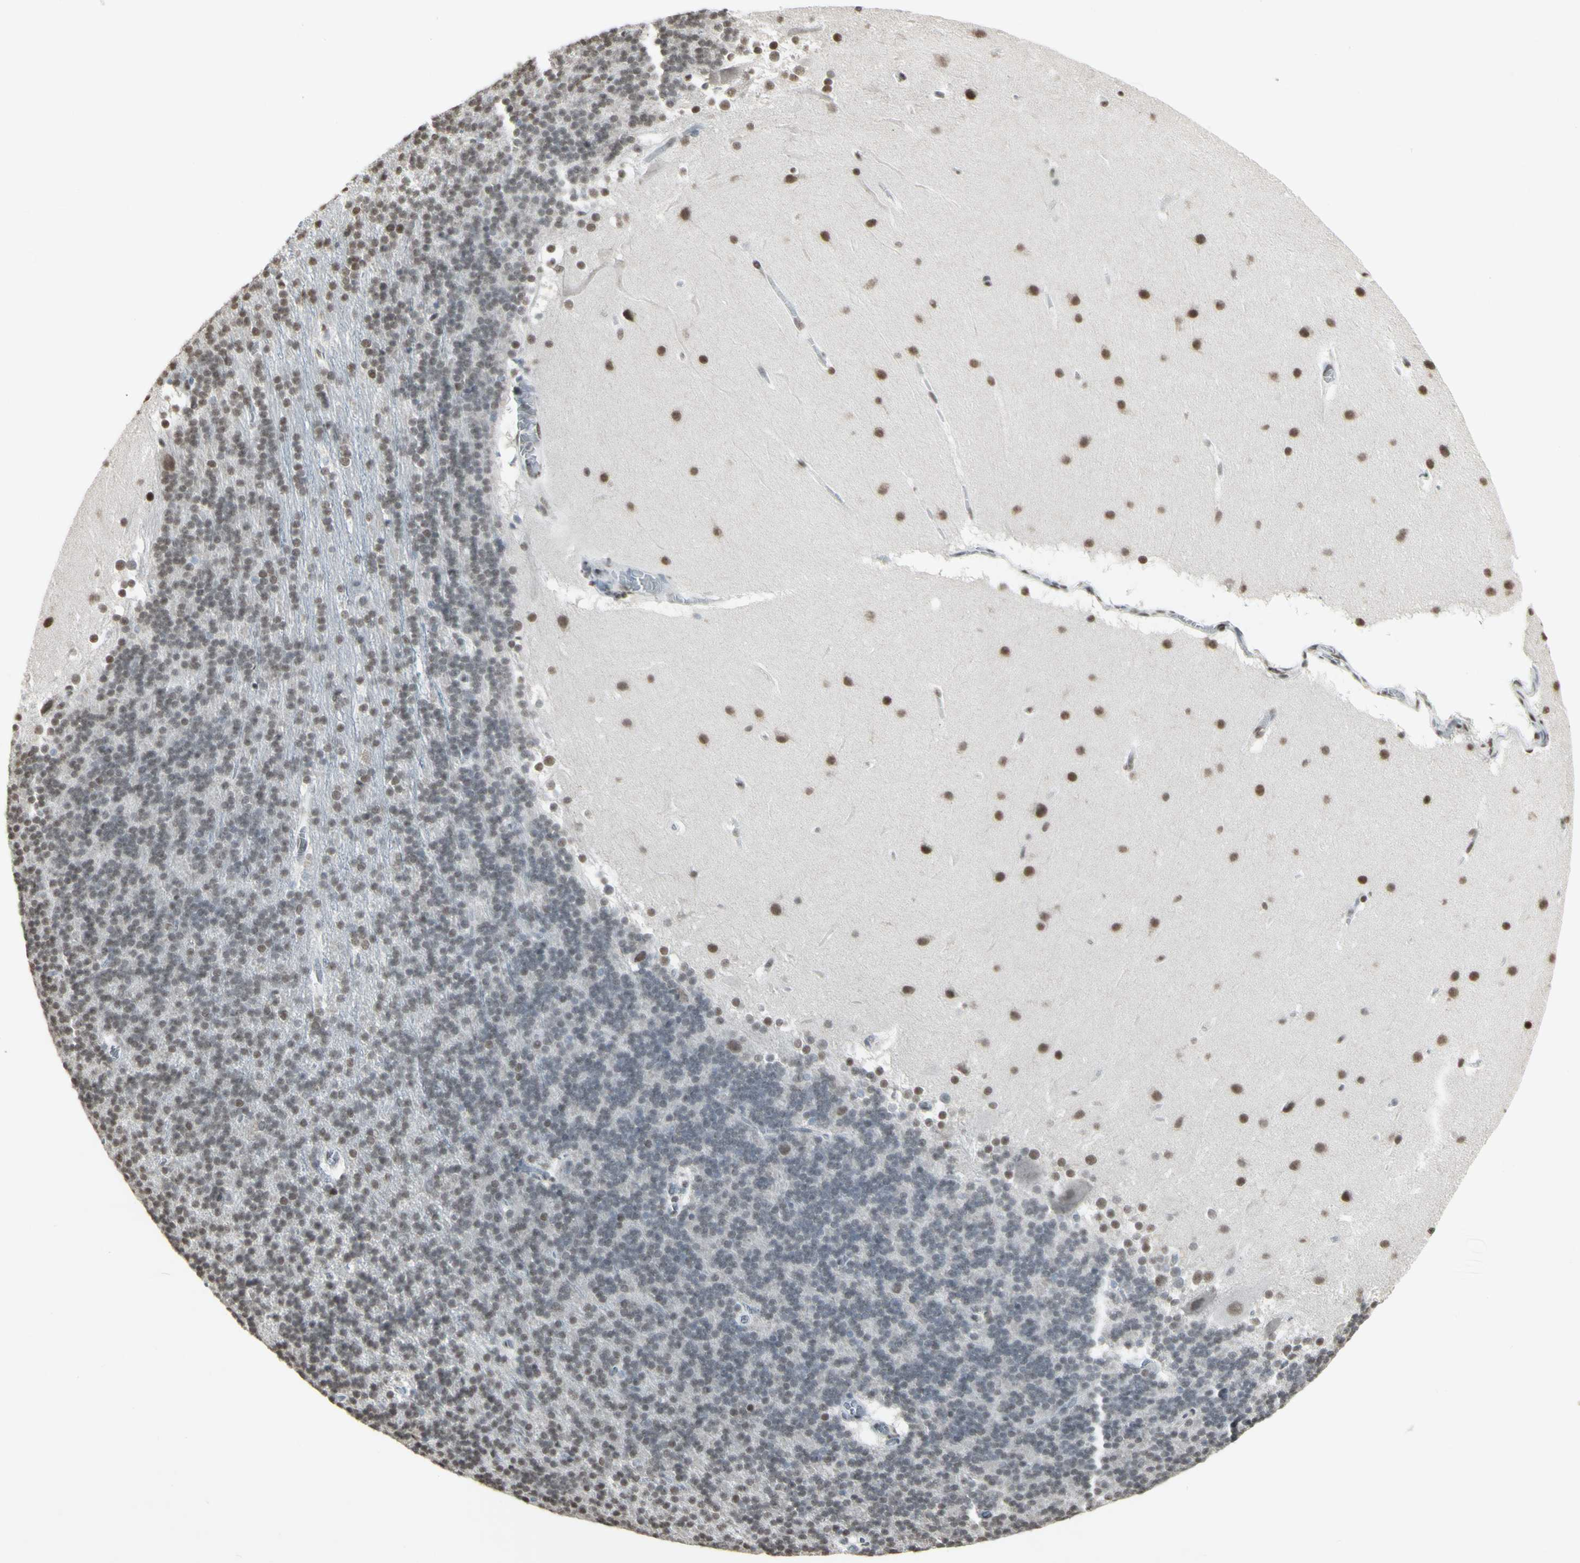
{"staining": {"intensity": "weak", "quantity": "<25%", "location": "nuclear"}, "tissue": "cerebellum", "cell_type": "Cells in granular layer", "image_type": "normal", "snomed": [{"axis": "morphology", "description": "Normal tissue, NOS"}, {"axis": "topography", "description": "Cerebellum"}], "caption": "IHC of normal cerebellum shows no expression in cells in granular layer.", "gene": "TRIM28", "patient": {"sex": "female", "age": 19}}